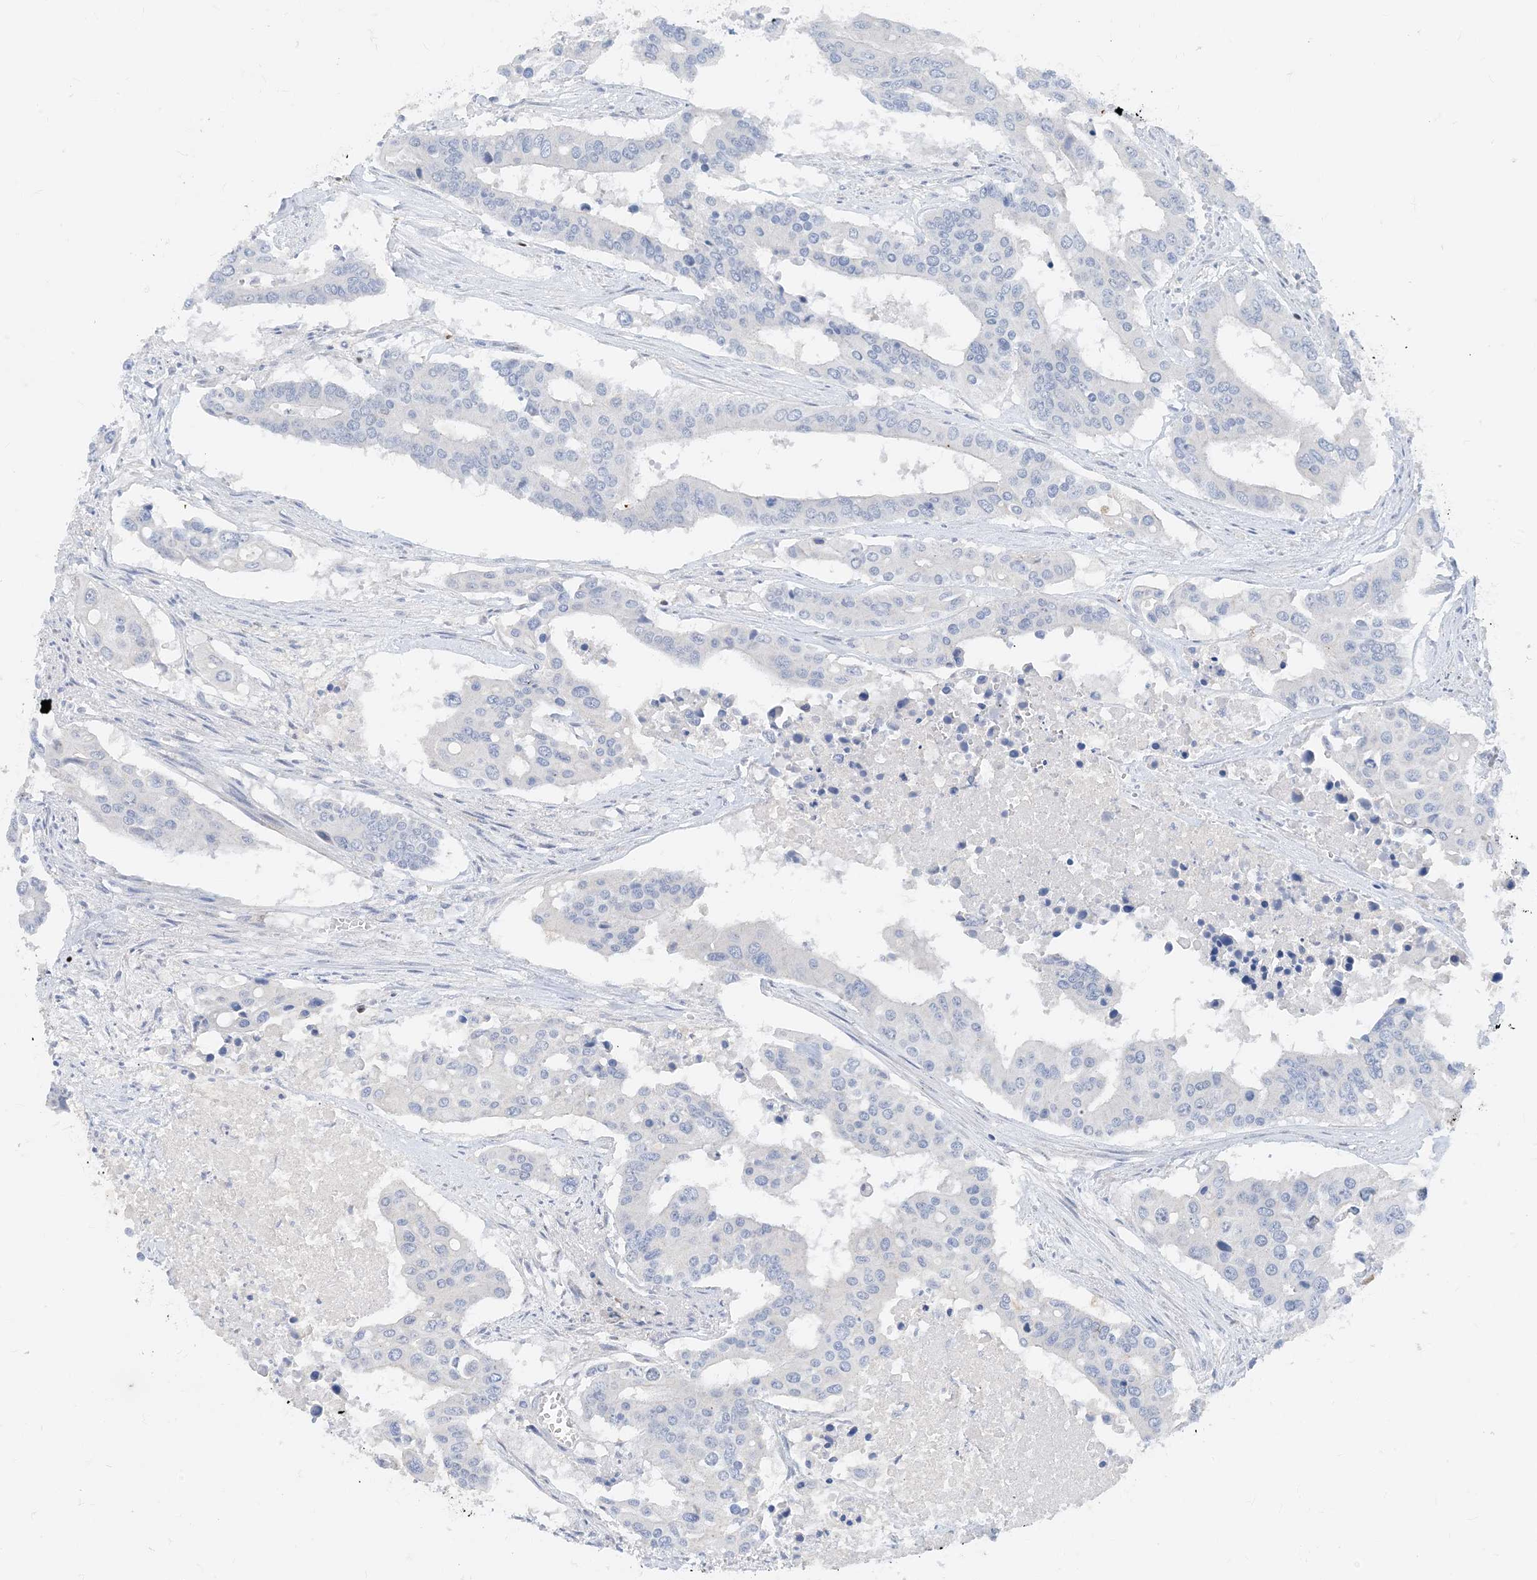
{"staining": {"intensity": "negative", "quantity": "none", "location": "none"}, "tissue": "colorectal cancer", "cell_type": "Tumor cells", "image_type": "cancer", "snomed": [{"axis": "morphology", "description": "Adenocarcinoma, NOS"}, {"axis": "topography", "description": "Colon"}], "caption": "Human colorectal cancer (adenocarcinoma) stained for a protein using immunohistochemistry shows no expression in tumor cells.", "gene": "TBX21", "patient": {"sex": "male", "age": 77}}